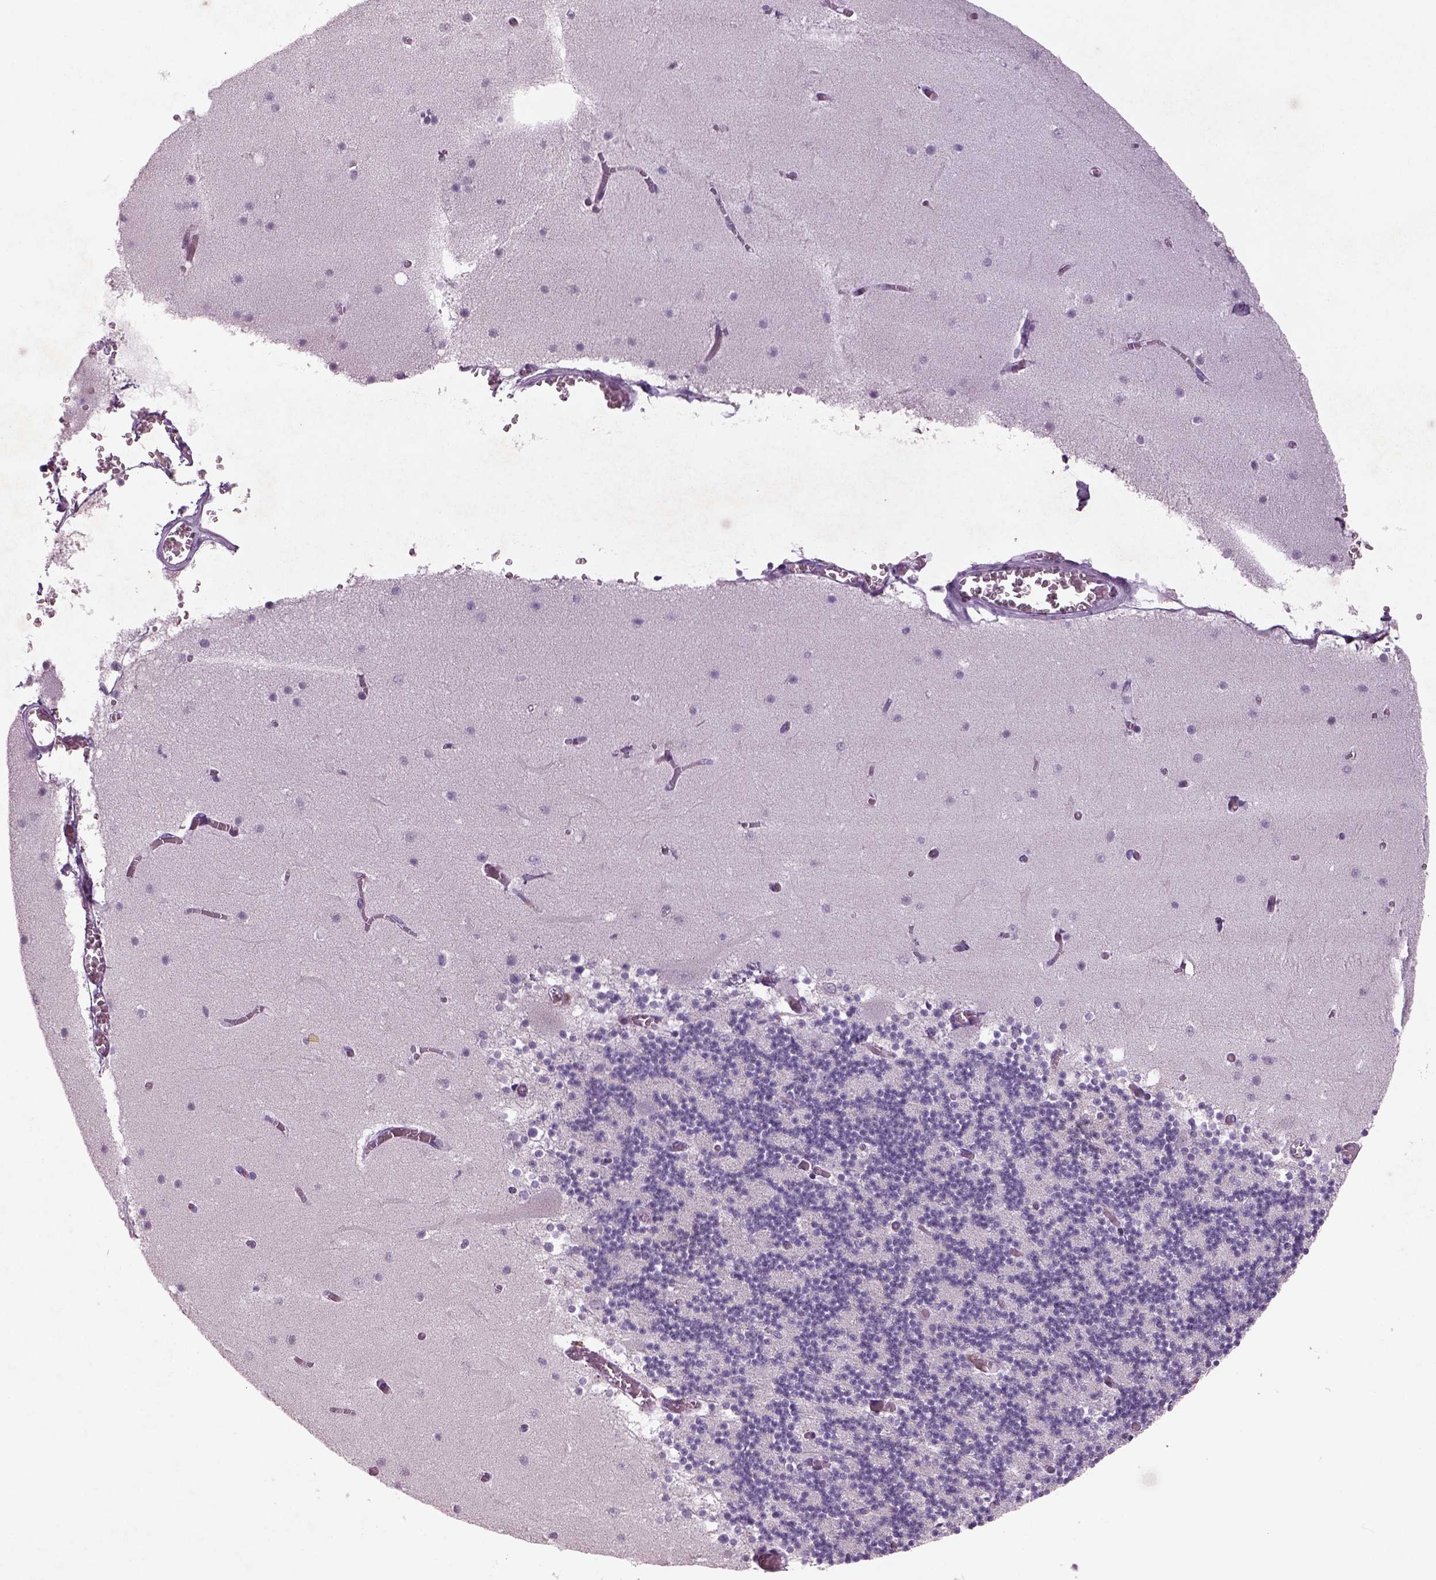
{"staining": {"intensity": "negative", "quantity": "none", "location": "none"}, "tissue": "cerebellum", "cell_type": "Cells in granular layer", "image_type": "normal", "snomed": [{"axis": "morphology", "description": "Normal tissue, NOS"}, {"axis": "topography", "description": "Cerebellum"}], "caption": "Unremarkable cerebellum was stained to show a protein in brown. There is no significant positivity in cells in granular layer.", "gene": "PENK", "patient": {"sex": "female", "age": 28}}